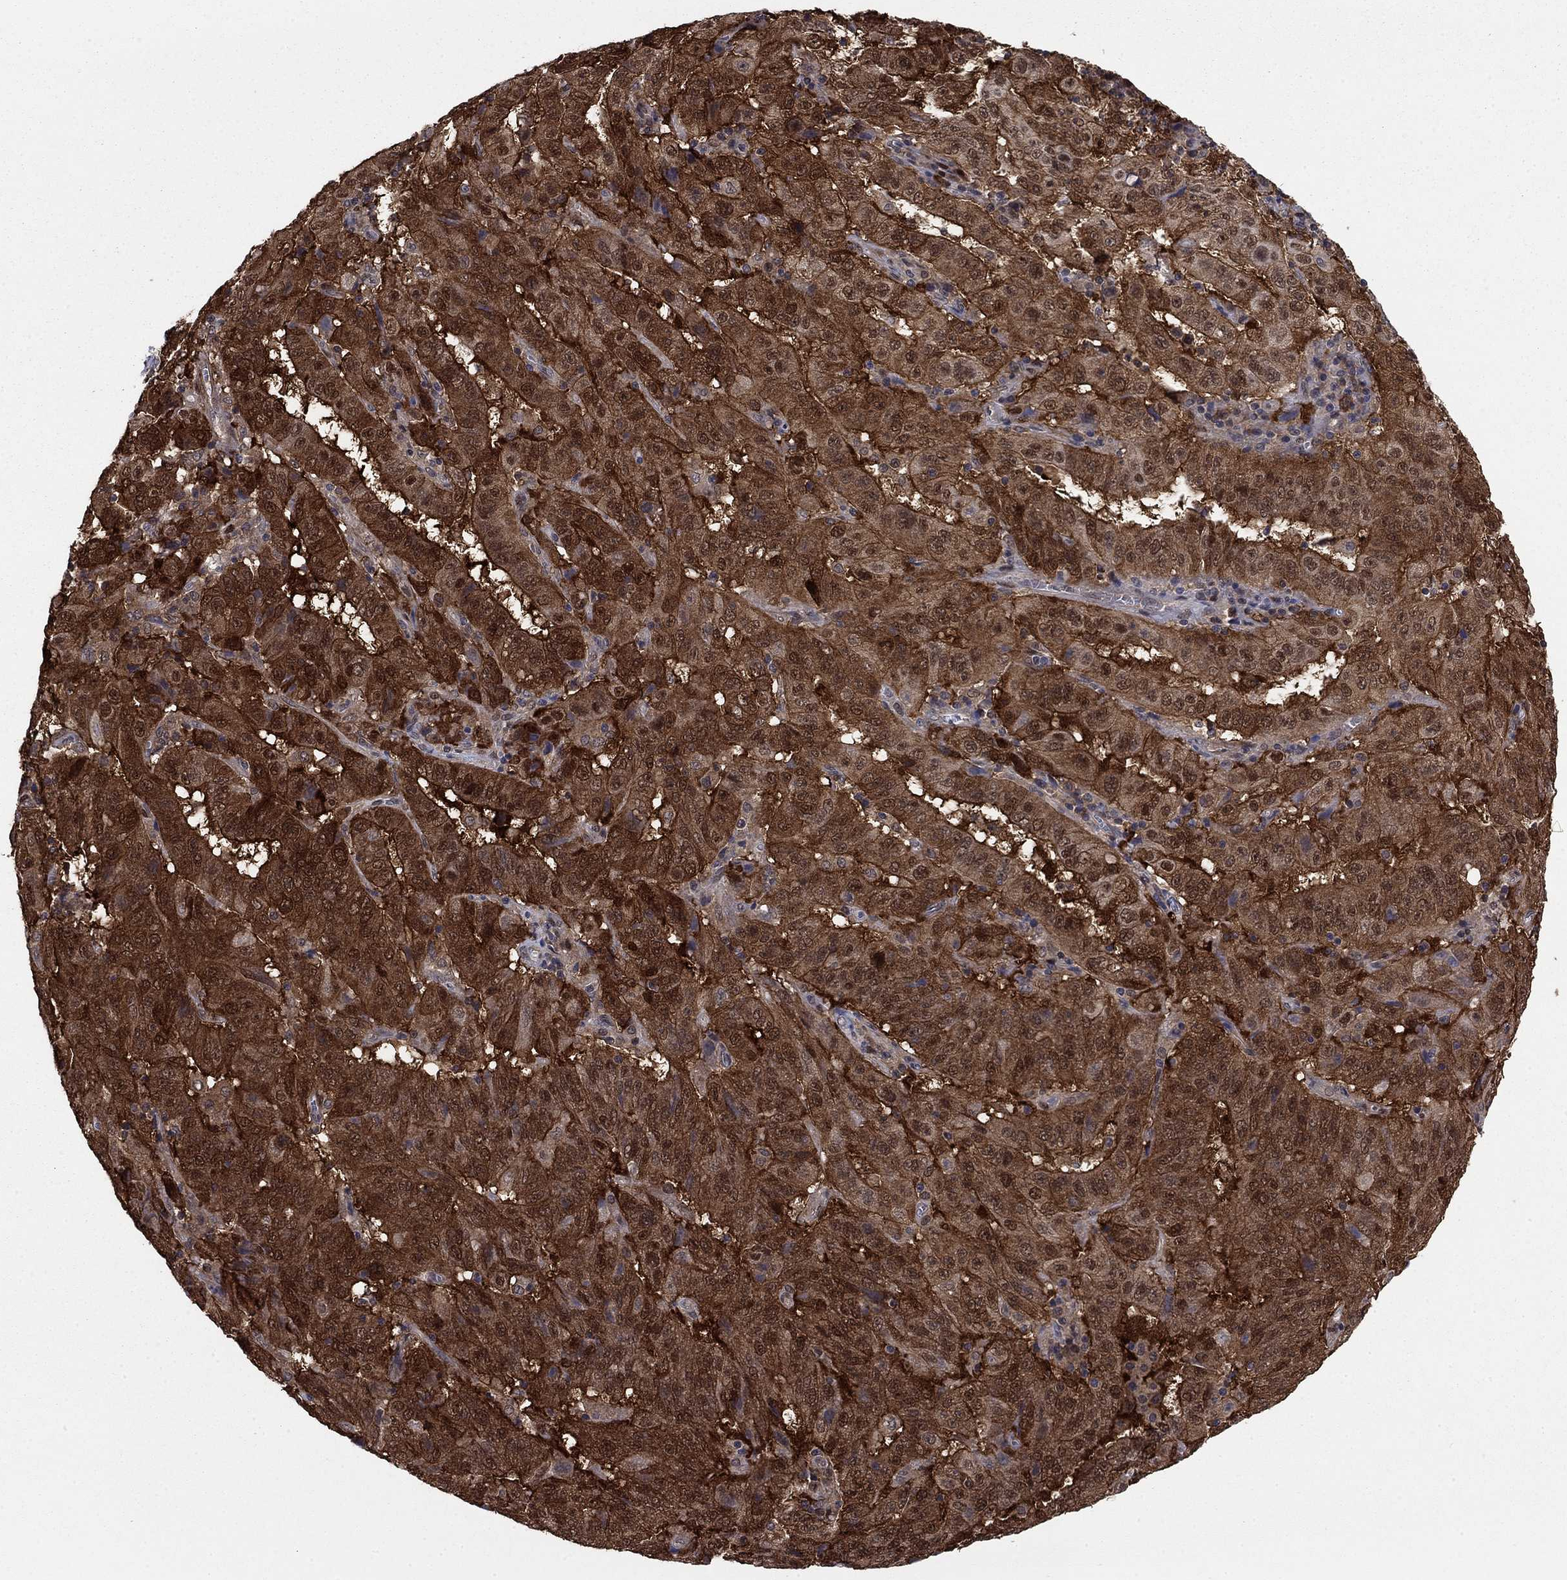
{"staining": {"intensity": "strong", "quantity": ">75%", "location": "cytoplasmic/membranous"}, "tissue": "pancreatic cancer", "cell_type": "Tumor cells", "image_type": "cancer", "snomed": [{"axis": "morphology", "description": "Adenocarcinoma, NOS"}, {"axis": "topography", "description": "Pancreas"}], "caption": "An IHC histopathology image of neoplastic tissue is shown. Protein staining in brown shows strong cytoplasmic/membranous positivity in pancreatic cancer (adenocarcinoma) within tumor cells.", "gene": "FKBP4", "patient": {"sex": "male", "age": 63}}